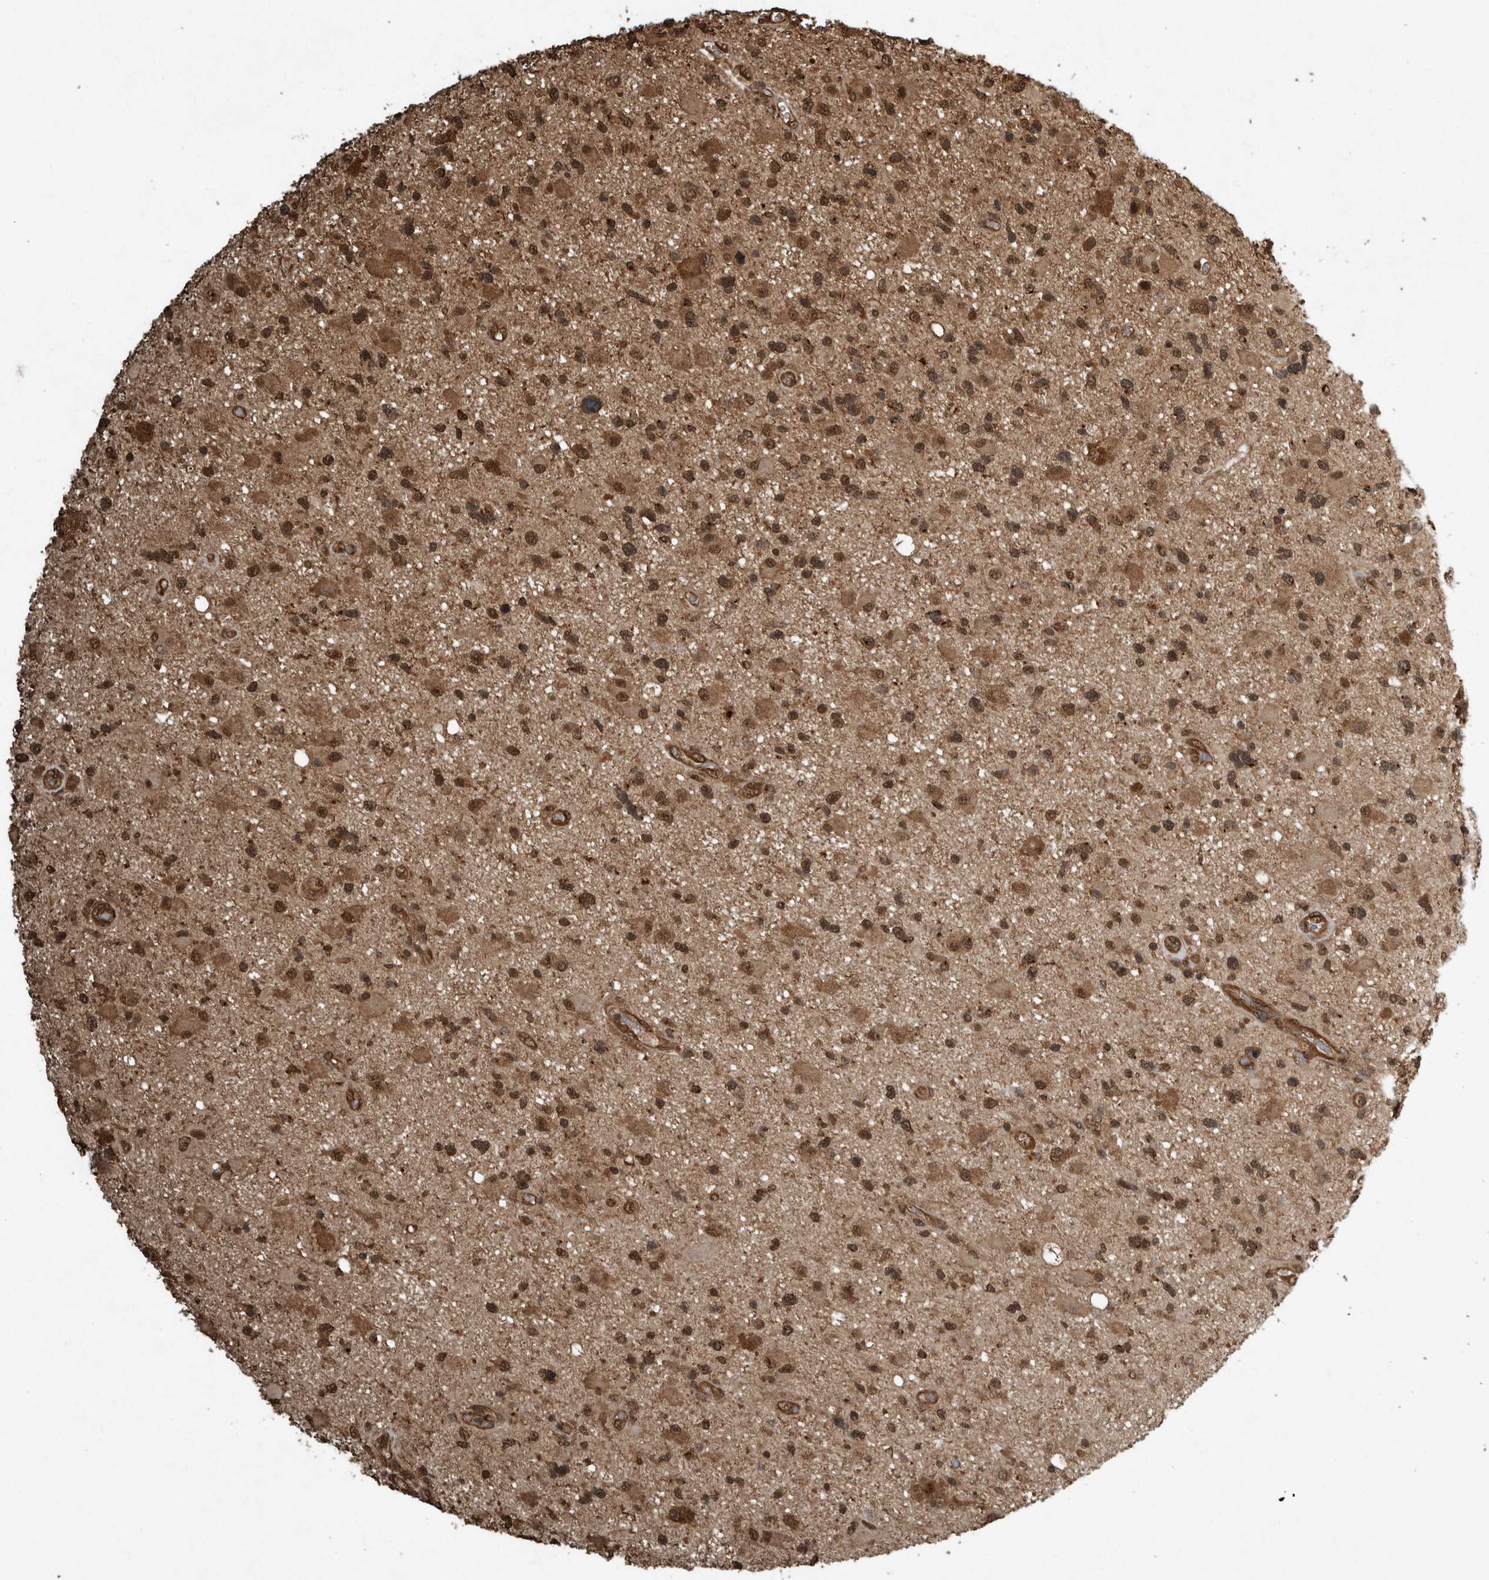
{"staining": {"intensity": "moderate", "quantity": ">75%", "location": "cytoplasmic/membranous,nuclear"}, "tissue": "glioma", "cell_type": "Tumor cells", "image_type": "cancer", "snomed": [{"axis": "morphology", "description": "Glioma, malignant, High grade"}, {"axis": "topography", "description": "Brain"}], "caption": "Protein expression analysis of malignant high-grade glioma reveals moderate cytoplasmic/membranous and nuclear expression in approximately >75% of tumor cells. Immunohistochemistry stains the protein in brown and the nuclei are stained blue.", "gene": "ARHGEF12", "patient": {"sex": "male", "age": 33}}